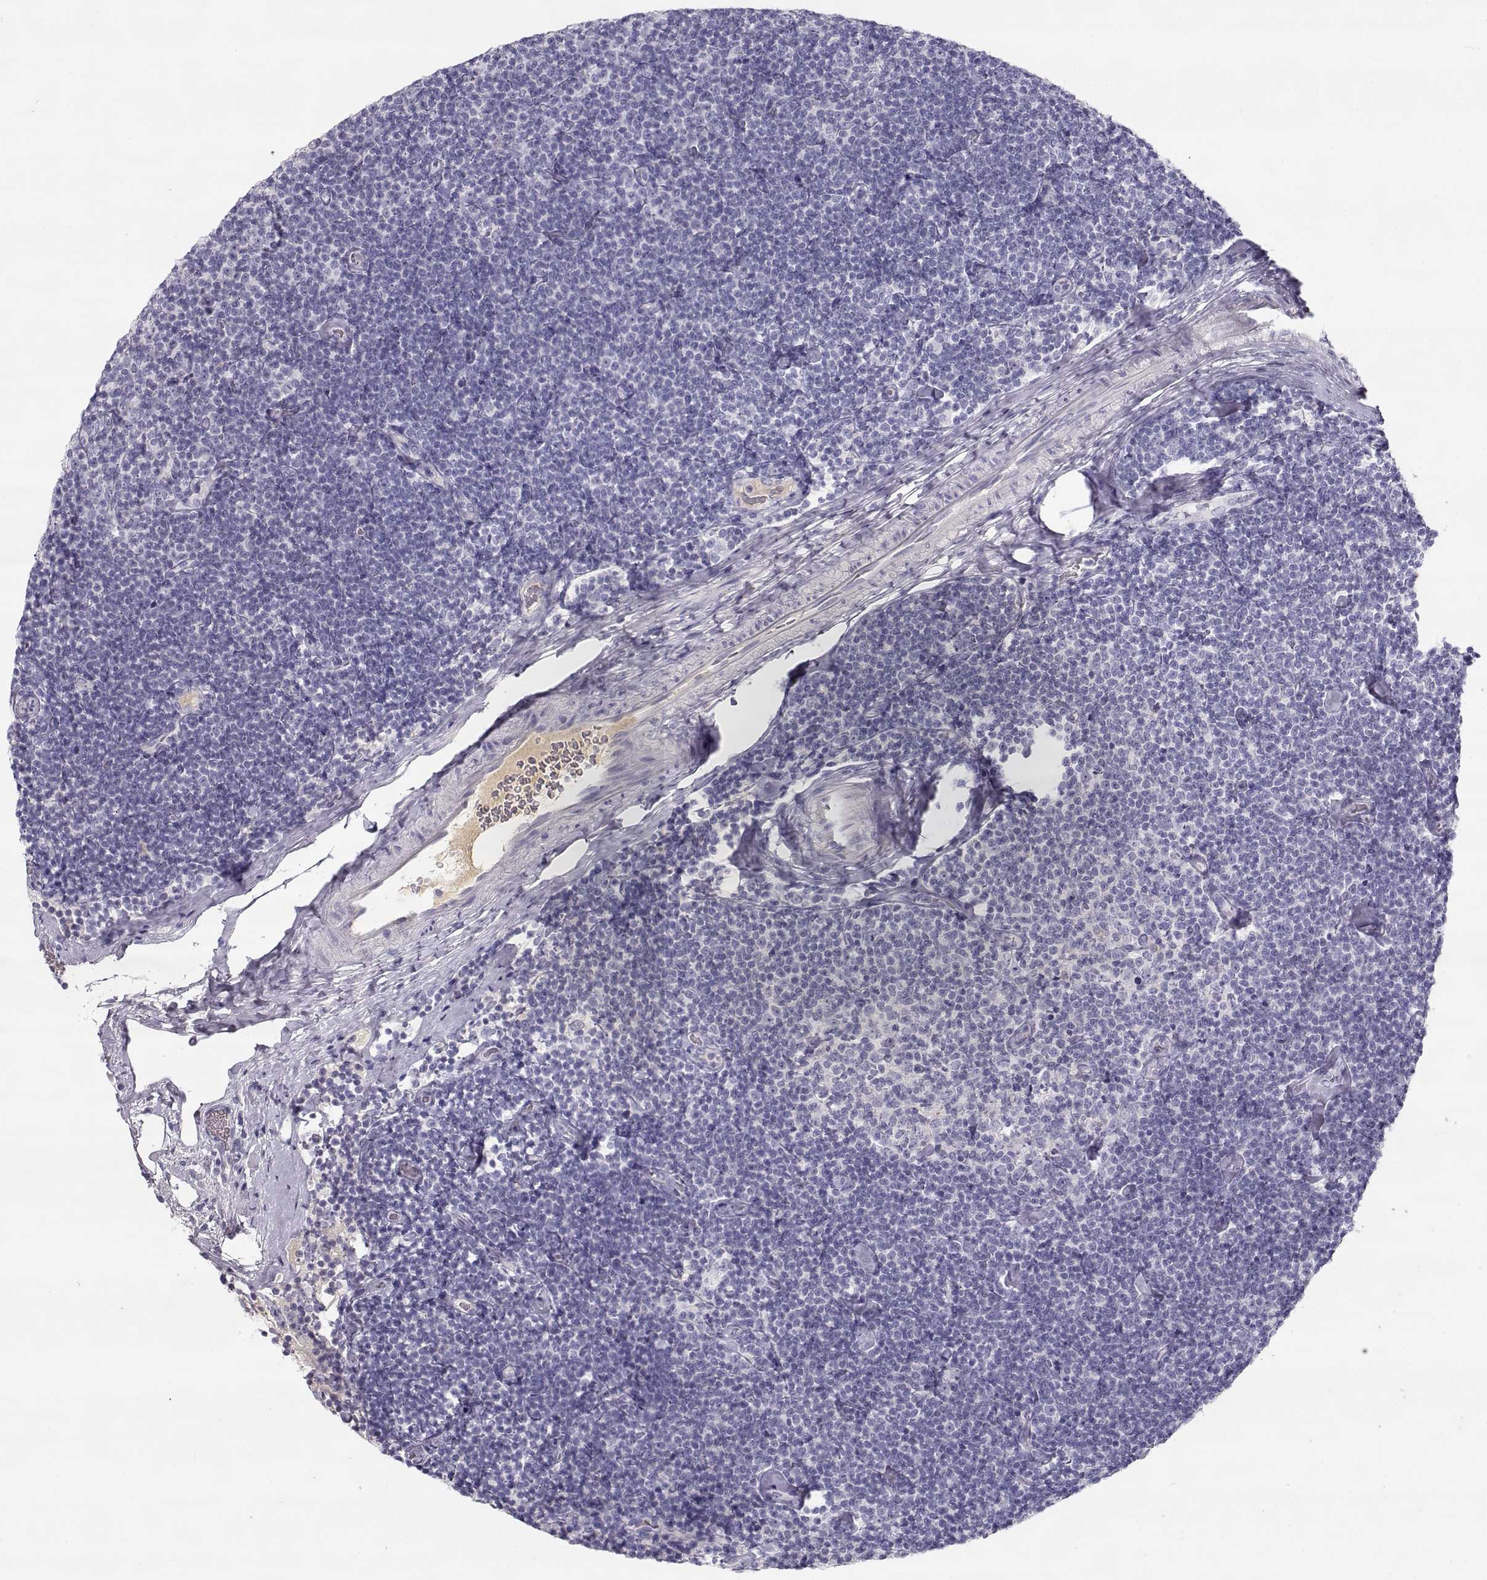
{"staining": {"intensity": "negative", "quantity": "none", "location": "none"}, "tissue": "lymphoma", "cell_type": "Tumor cells", "image_type": "cancer", "snomed": [{"axis": "morphology", "description": "Malignant lymphoma, non-Hodgkin's type, Low grade"}, {"axis": "topography", "description": "Lymph node"}], "caption": "Malignant lymphoma, non-Hodgkin's type (low-grade) stained for a protein using immunohistochemistry (IHC) exhibits no positivity tumor cells.", "gene": "SLCO6A1", "patient": {"sex": "male", "age": 81}}